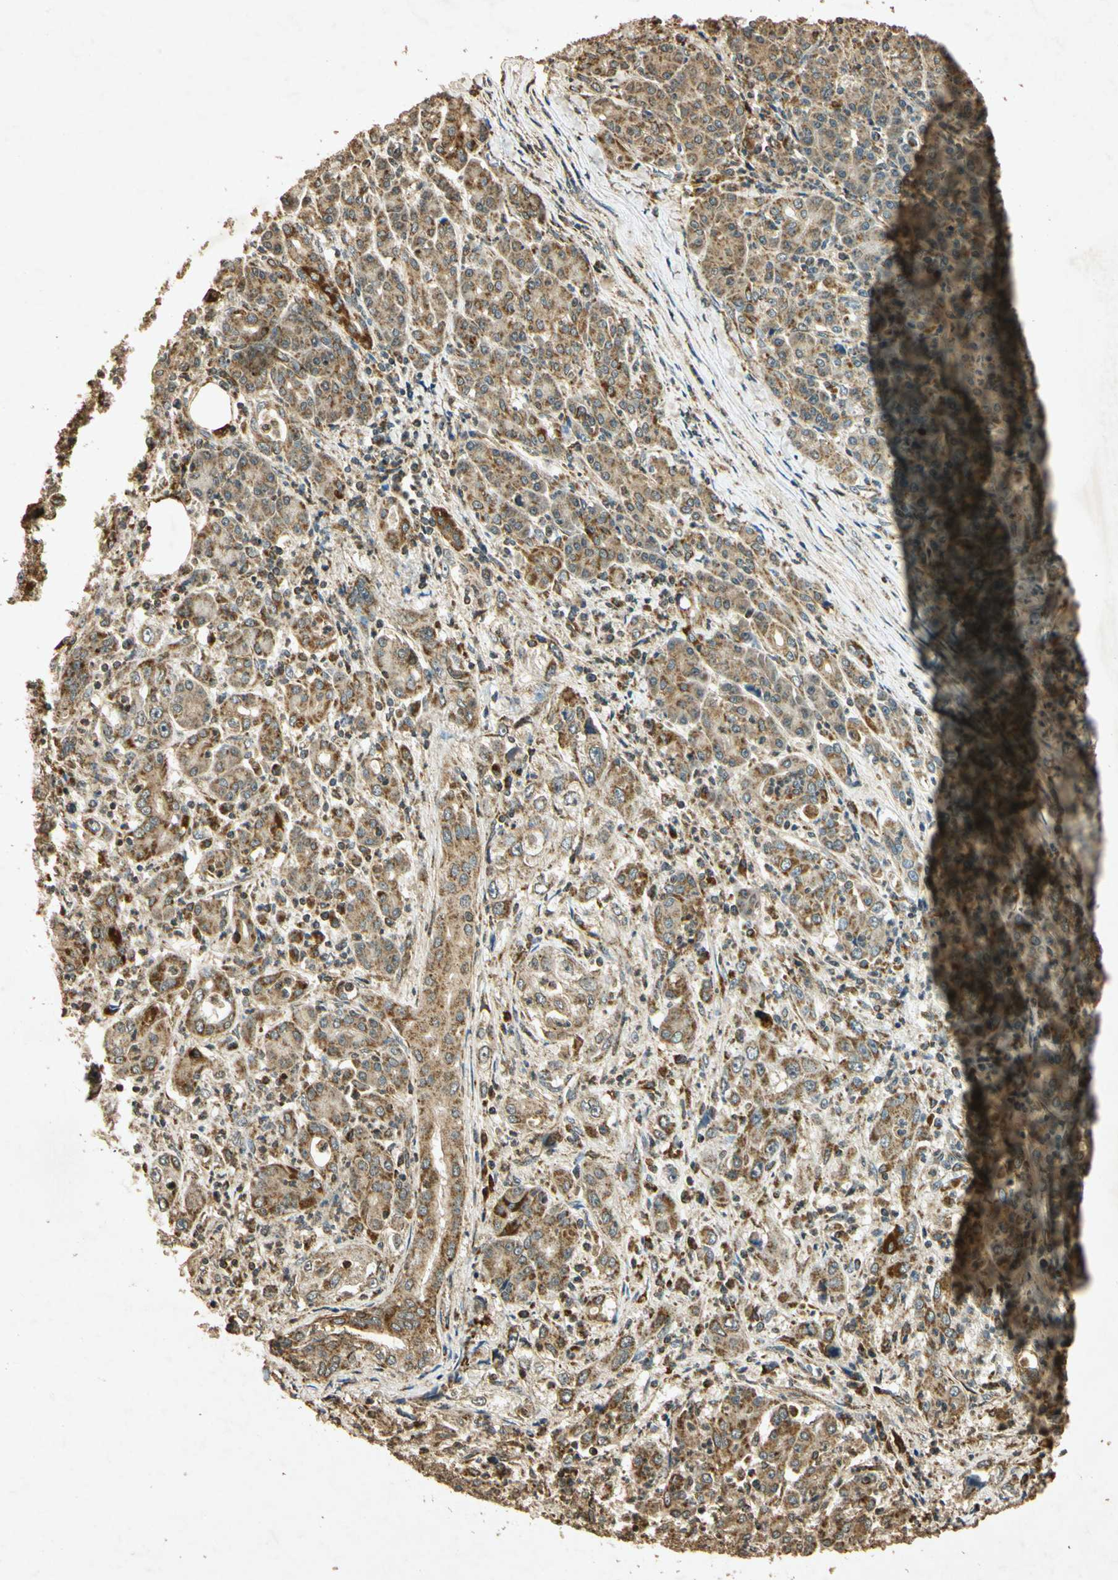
{"staining": {"intensity": "moderate", "quantity": ">75%", "location": "cytoplasmic/membranous"}, "tissue": "pancreatic cancer", "cell_type": "Tumor cells", "image_type": "cancer", "snomed": [{"axis": "morphology", "description": "Adenocarcinoma, NOS"}, {"axis": "topography", "description": "Pancreas"}], "caption": "IHC micrograph of neoplastic tissue: adenocarcinoma (pancreatic) stained using immunohistochemistry demonstrates medium levels of moderate protein expression localized specifically in the cytoplasmic/membranous of tumor cells, appearing as a cytoplasmic/membranous brown color.", "gene": "PRDX3", "patient": {"sex": "male", "age": 70}}